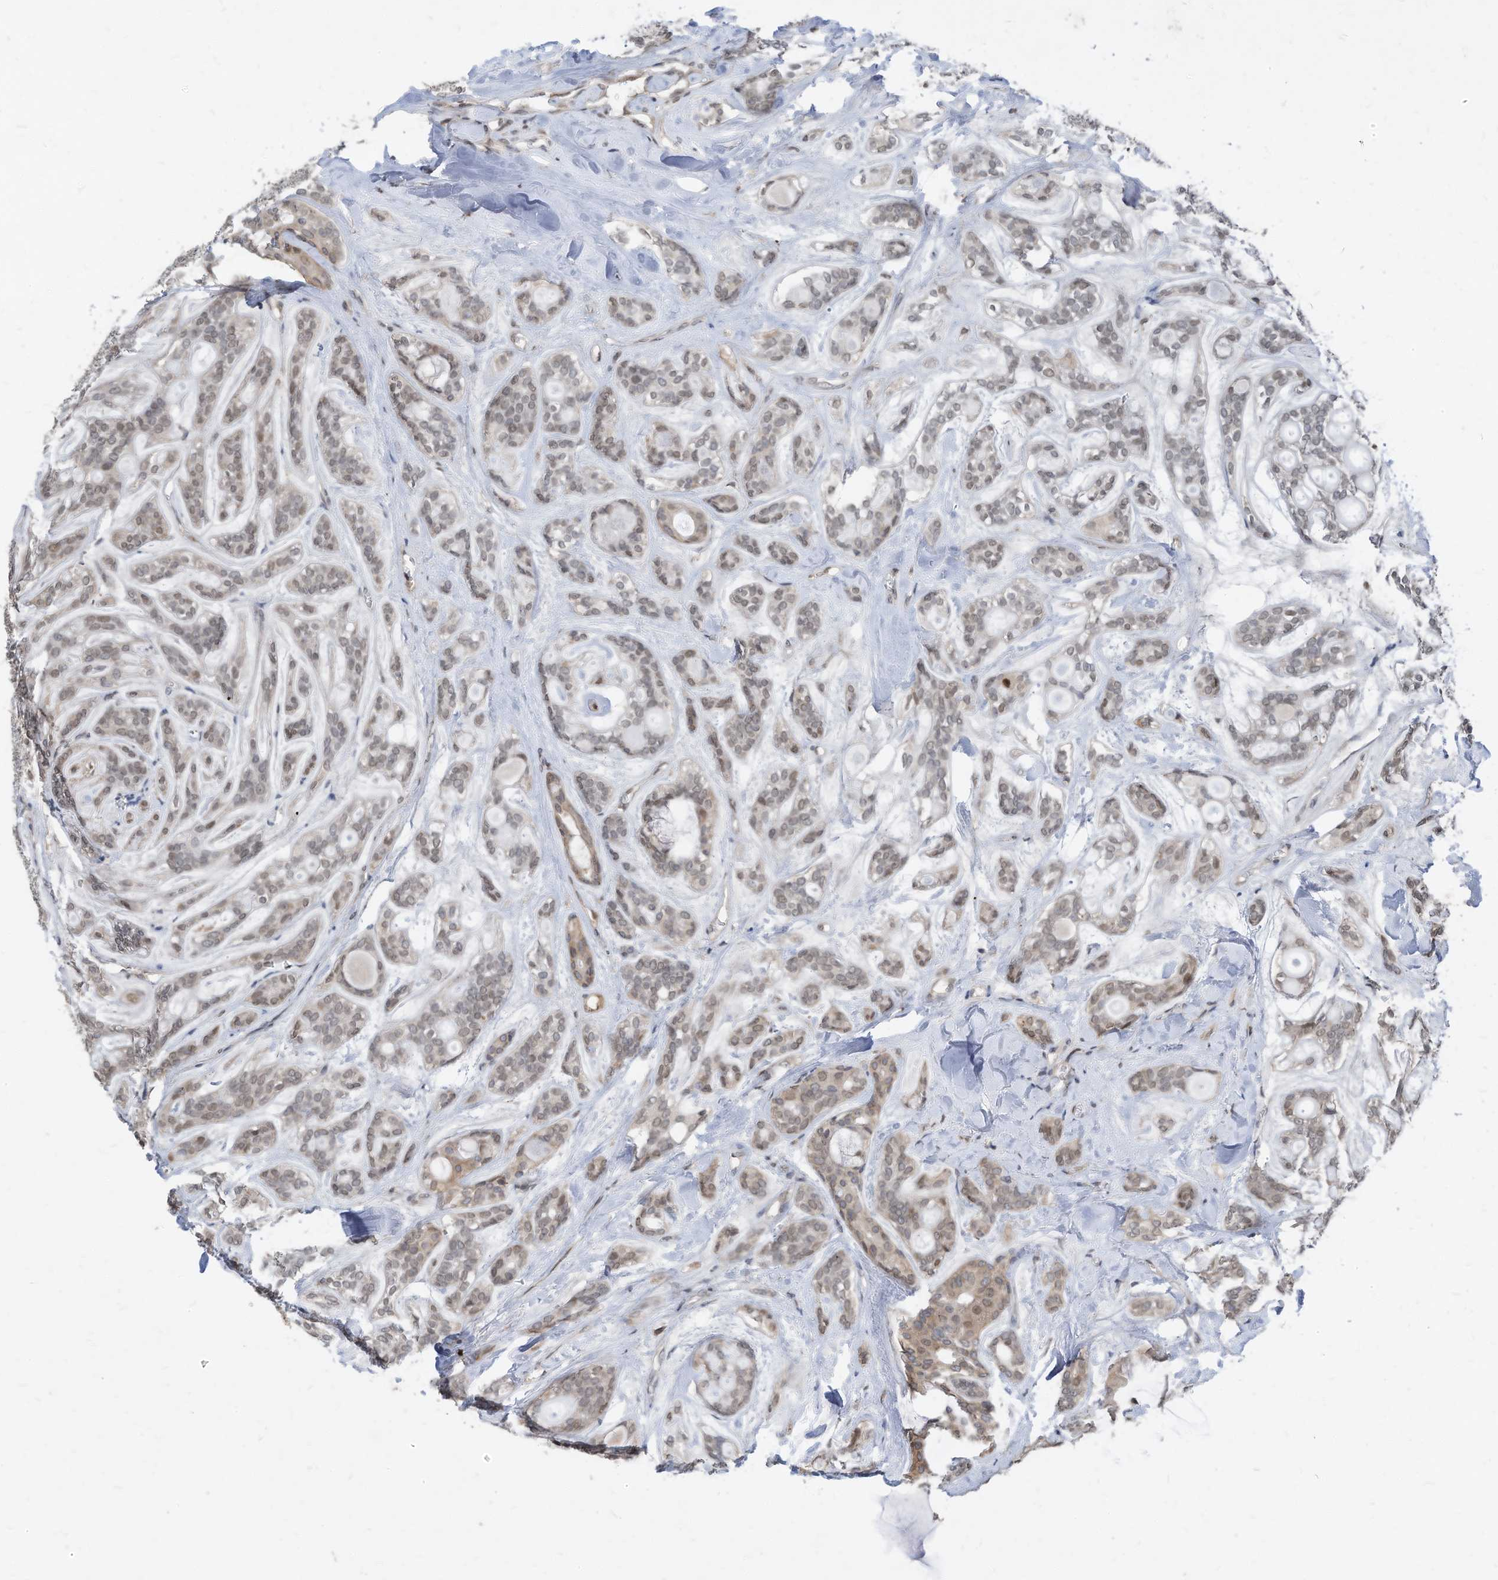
{"staining": {"intensity": "weak", "quantity": "25%-75%", "location": "nuclear"}, "tissue": "head and neck cancer", "cell_type": "Tumor cells", "image_type": "cancer", "snomed": [{"axis": "morphology", "description": "Adenocarcinoma, NOS"}, {"axis": "topography", "description": "Head-Neck"}], "caption": "A micrograph showing weak nuclear positivity in about 25%-75% of tumor cells in head and neck cancer, as visualized by brown immunohistochemical staining.", "gene": "KPNB1", "patient": {"sex": "male", "age": 66}}